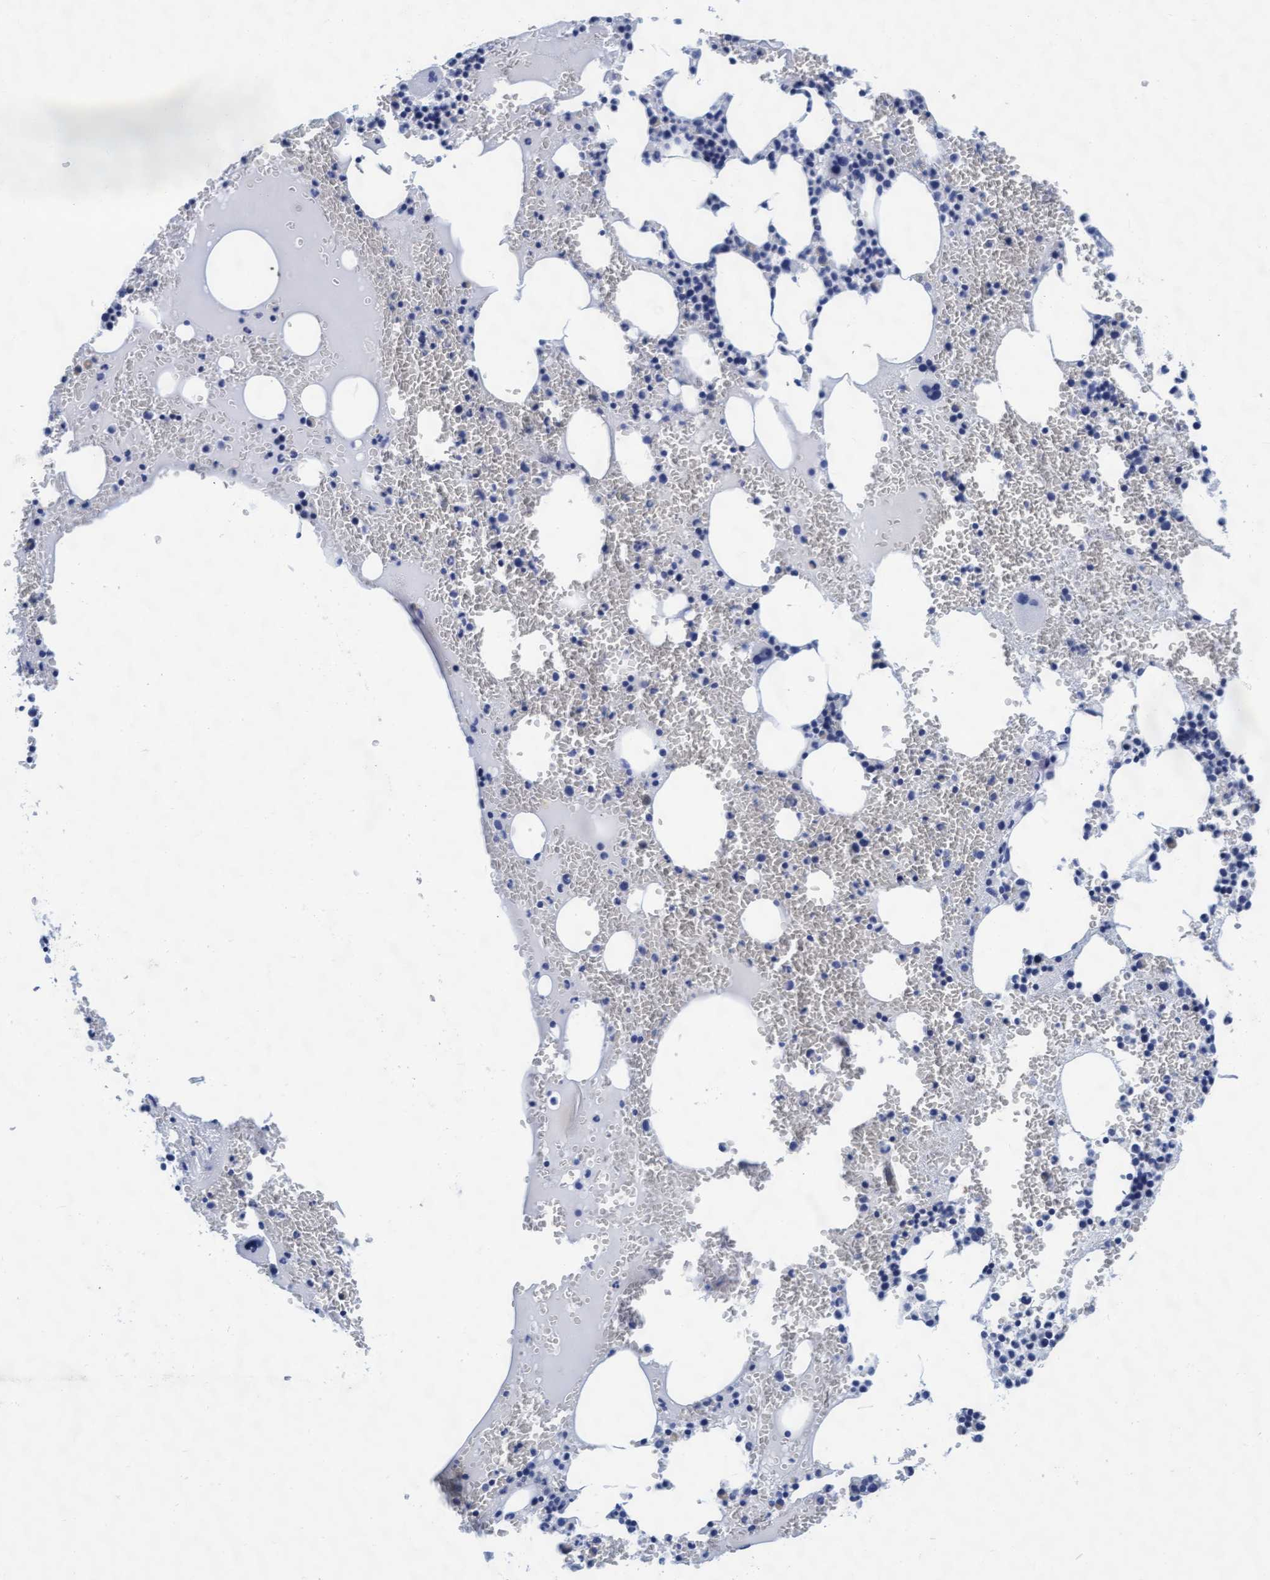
{"staining": {"intensity": "negative", "quantity": "none", "location": "none"}, "tissue": "bone marrow", "cell_type": "Hematopoietic cells", "image_type": "normal", "snomed": [{"axis": "morphology", "description": "Normal tissue, NOS"}, {"axis": "morphology", "description": "Inflammation, NOS"}, {"axis": "topography", "description": "Bone marrow"}], "caption": "High power microscopy photomicrograph of an IHC histopathology image of unremarkable bone marrow, revealing no significant positivity in hematopoietic cells. (Brightfield microscopy of DAB (3,3'-diaminobenzidine) IHC at high magnification).", "gene": "ARSG", "patient": {"sex": "female", "age": 67}}